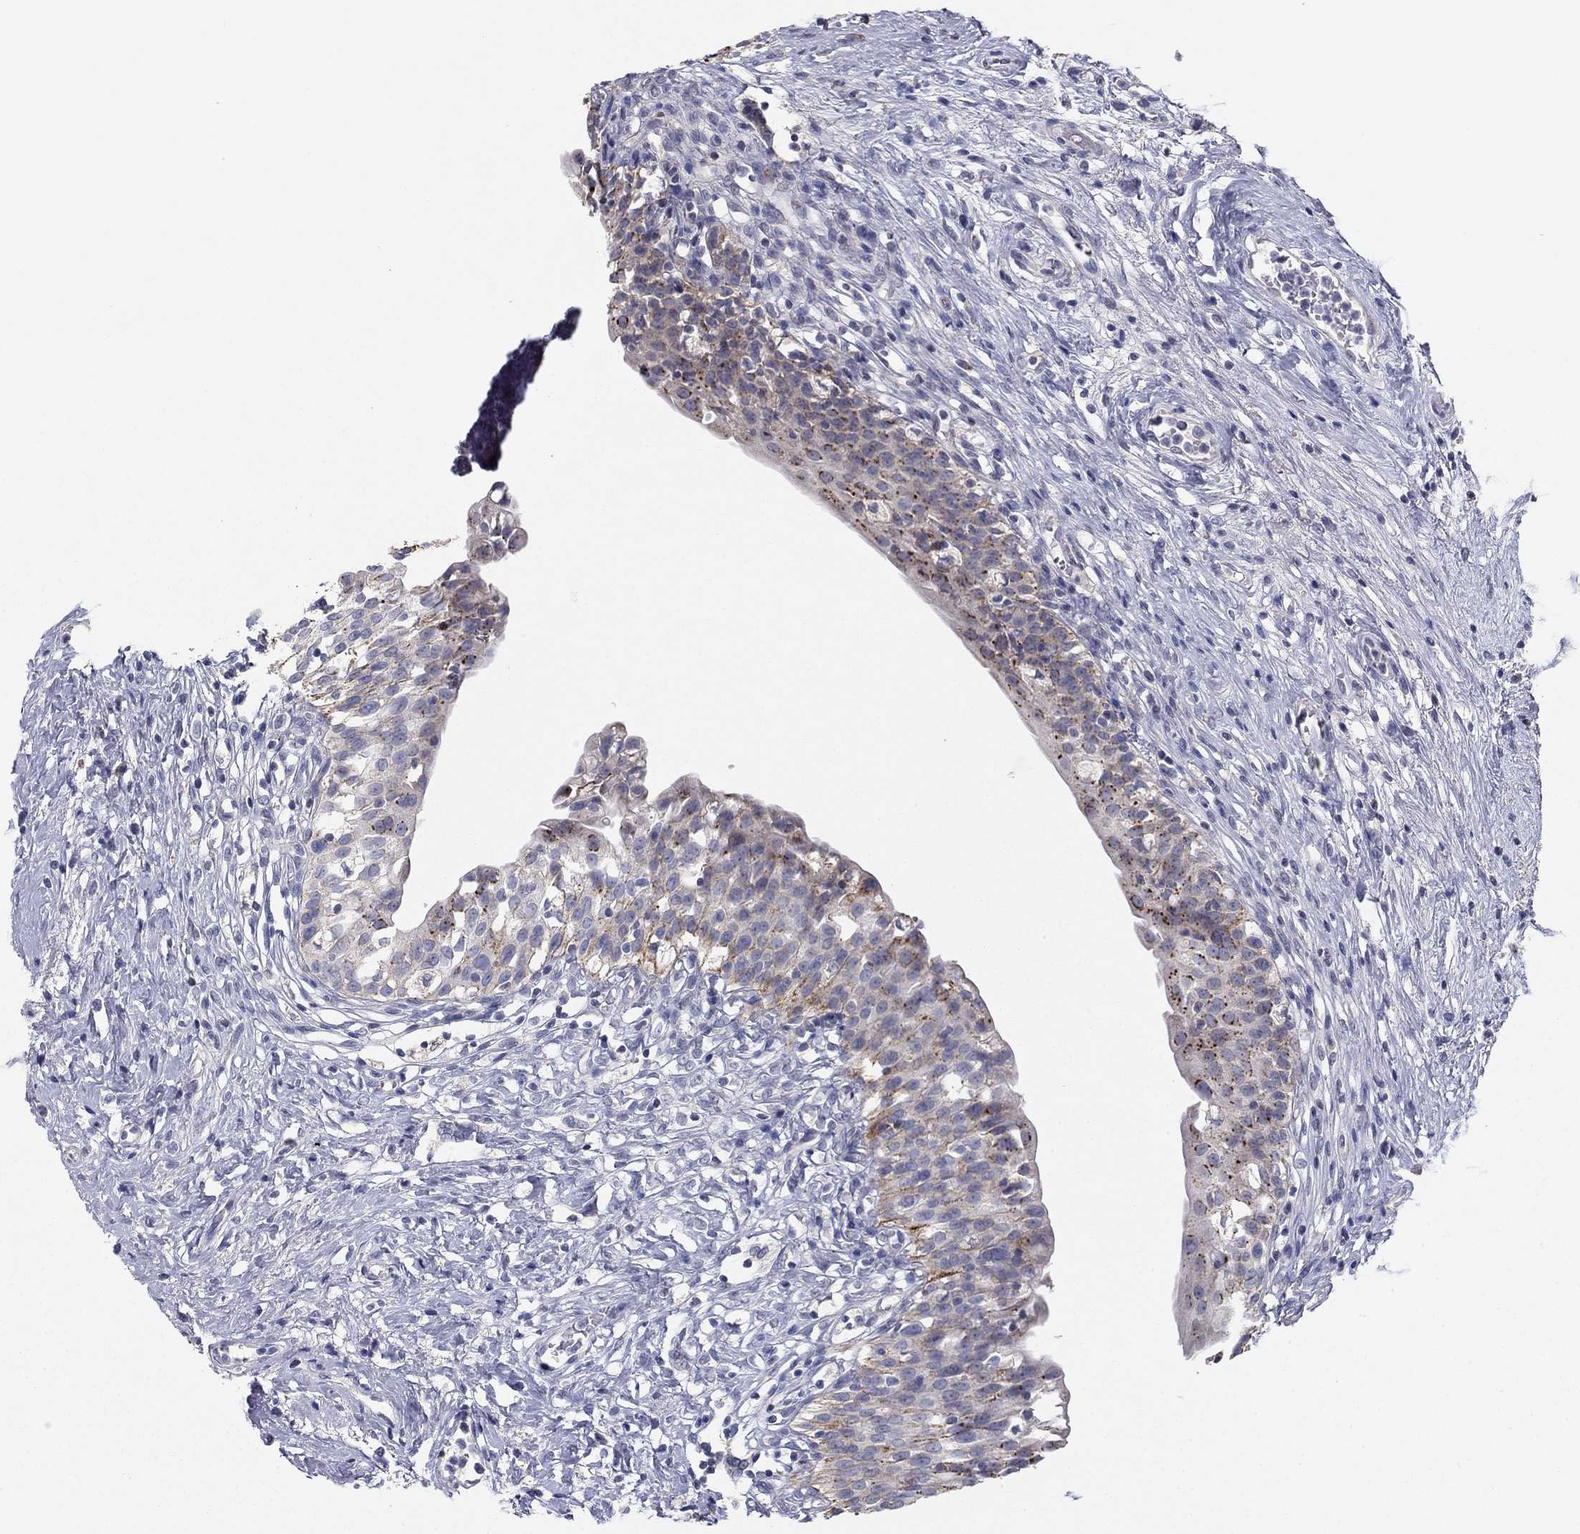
{"staining": {"intensity": "moderate", "quantity": "<25%", "location": "cytoplasmic/membranous"}, "tissue": "urinary bladder", "cell_type": "Urothelial cells", "image_type": "normal", "snomed": [{"axis": "morphology", "description": "Normal tissue, NOS"}, {"axis": "topography", "description": "Urinary bladder"}], "caption": "An image of urinary bladder stained for a protein exhibits moderate cytoplasmic/membranous brown staining in urothelial cells. The staining was performed using DAB, with brown indicating positive protein expression. Nuclei are stained blue with hematoxylin.", "gene": "SEPTIN3", "patient": {"sex": "male", "age": 76}}